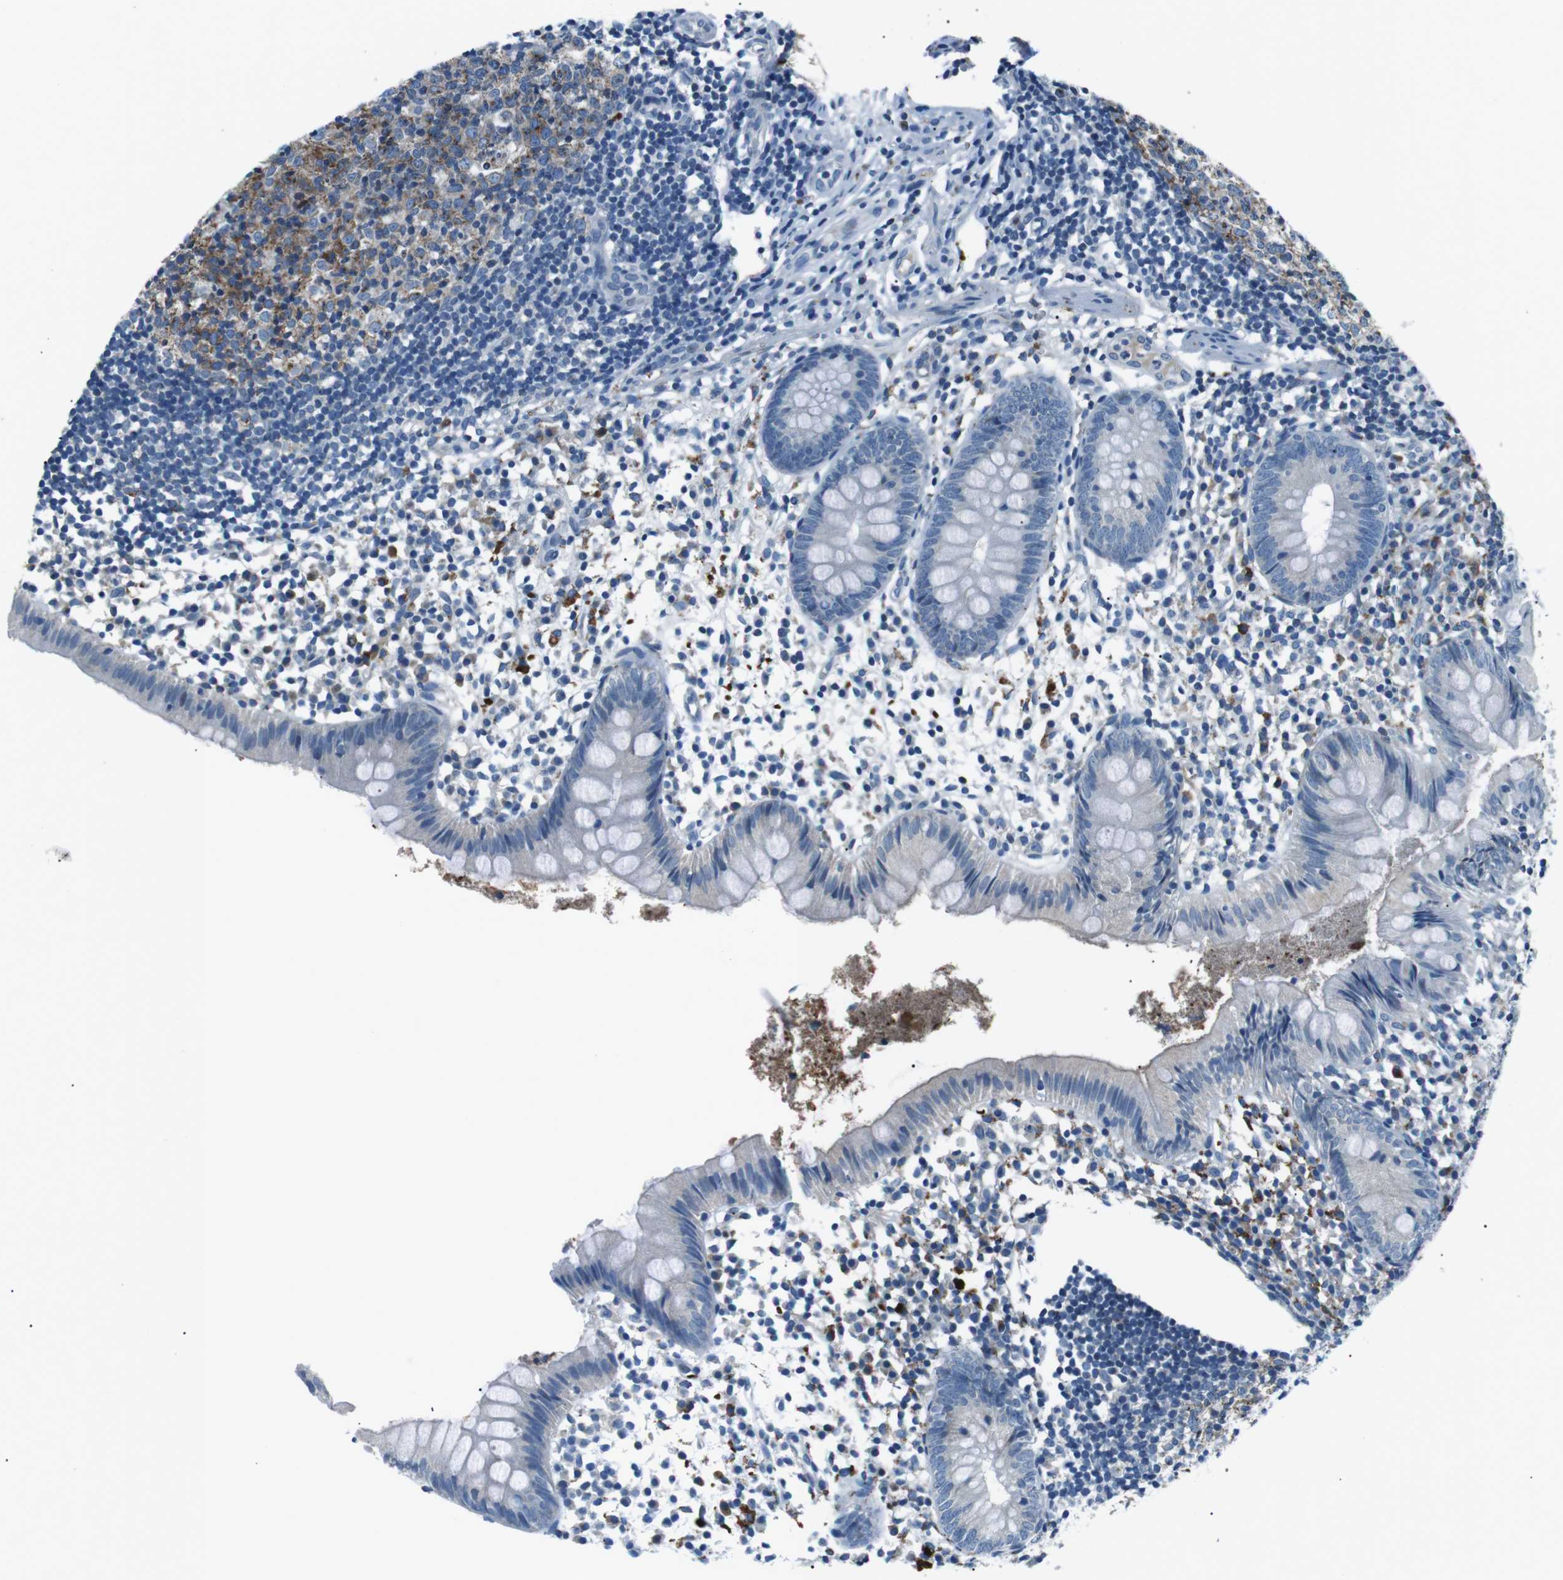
{"staining": {"intensity": "negative", "quantity": "none", "location": "none"}, "tissue": "appendix", "cell_type": "Glandular cells", "image_type": "normal", "snomed": [{"axis": "morphology", "description": "Normal tissue, NOS"}, {"axis": "topography", "description": "Appendix"}], "caption": "Image shows no protein staining in glandular cells of normal appendix.", "gene": "ST6GAL1", "patient": {"sex": "female", "age": 20}}